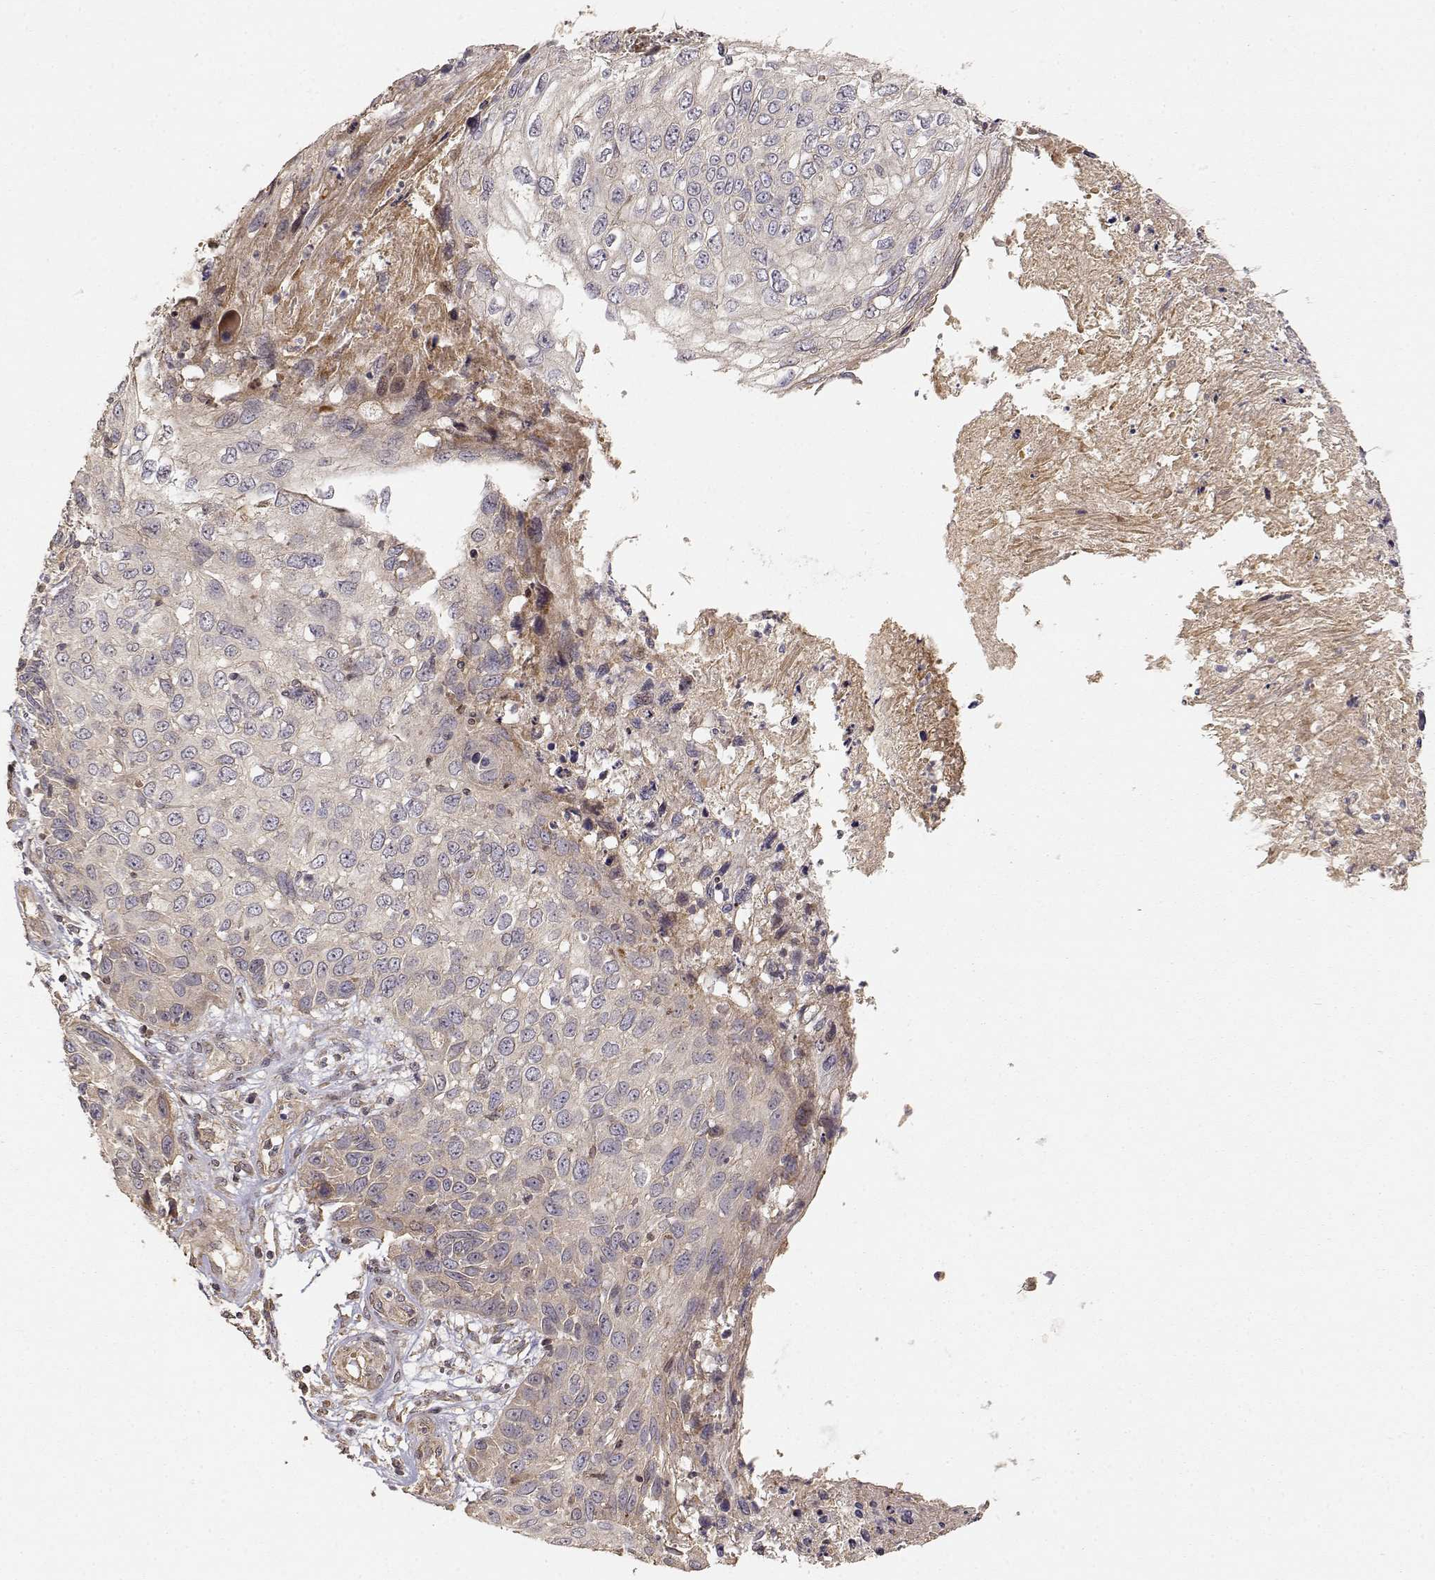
{"staining": {"intensity": "weak", "quantity": "<25%", "location": "cytoplasmic/membranous"}, "tissue": "skin cancer", "cell_type": "Tumor cells", "image_type": "cancer", "snomed": [{"axis": "morphology", "description": "Squamous cell carcinoma, NOS"}, {"axis": "topography", "description": "Skin"}], "caption": "Tumor cells show no significant protein staining in skin cancer (squamous cell carcinoma).", "gene": "PICK1", "patient": {"sex": "male", "age": 92}}